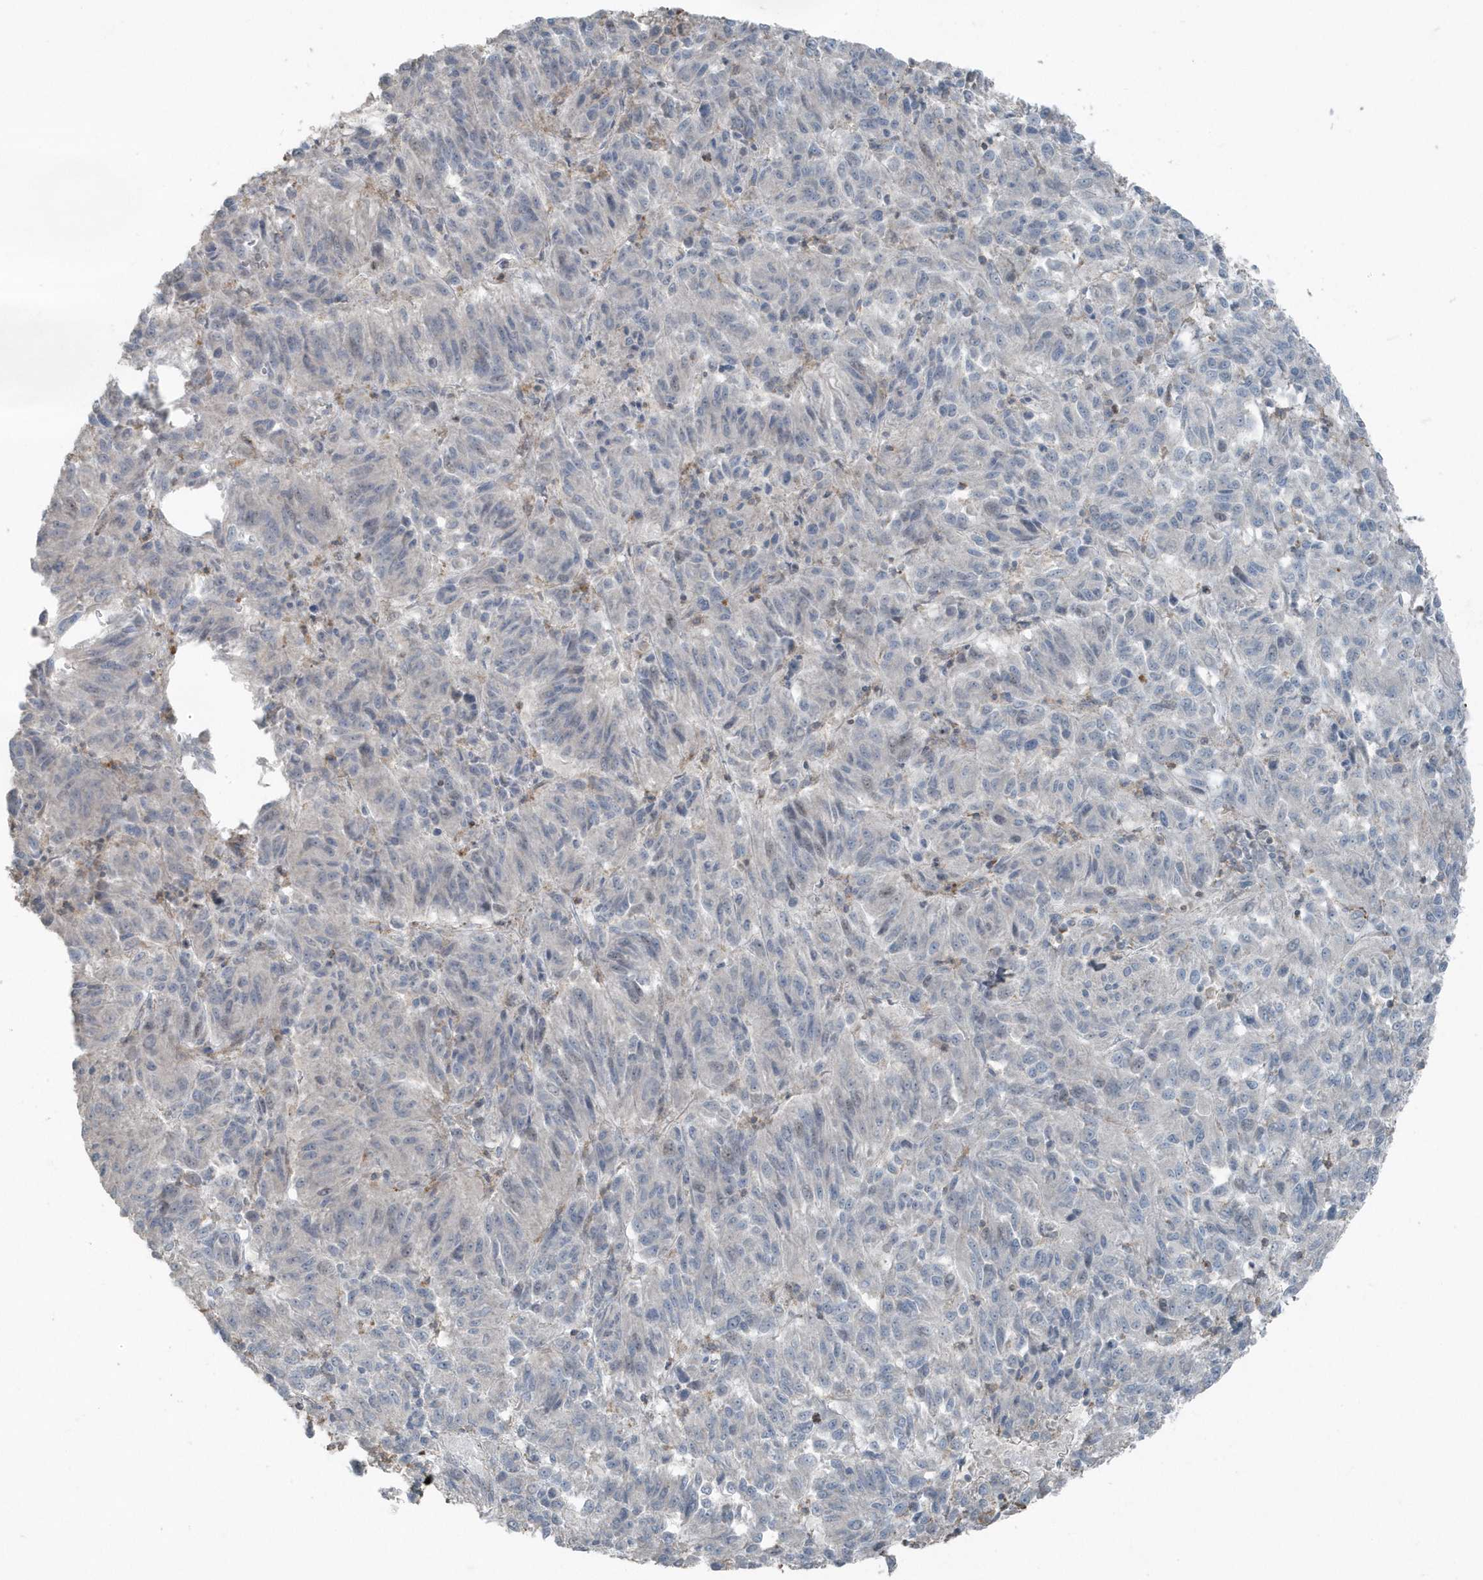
{"staining": {"intensity": "negative", "quantity": "none", "location": "none"}, "tissue": "melanoma", "cell_type": "Tumor cells", "image_type": "cancer", "snomed": [{"axis": "morphology", "description": "Malignant melanoma, Metastatic site"}, {"axis": "topography", "description": "Lung"}], "caption": "Immunohistochemistry (IHC) micrograph of neoplastic tissue: melanoma stained with DAB reveals no significant protein positivity in tumor cells.", "gene": "ACTC1", "patient": {"sex": "male", "age": 64}}